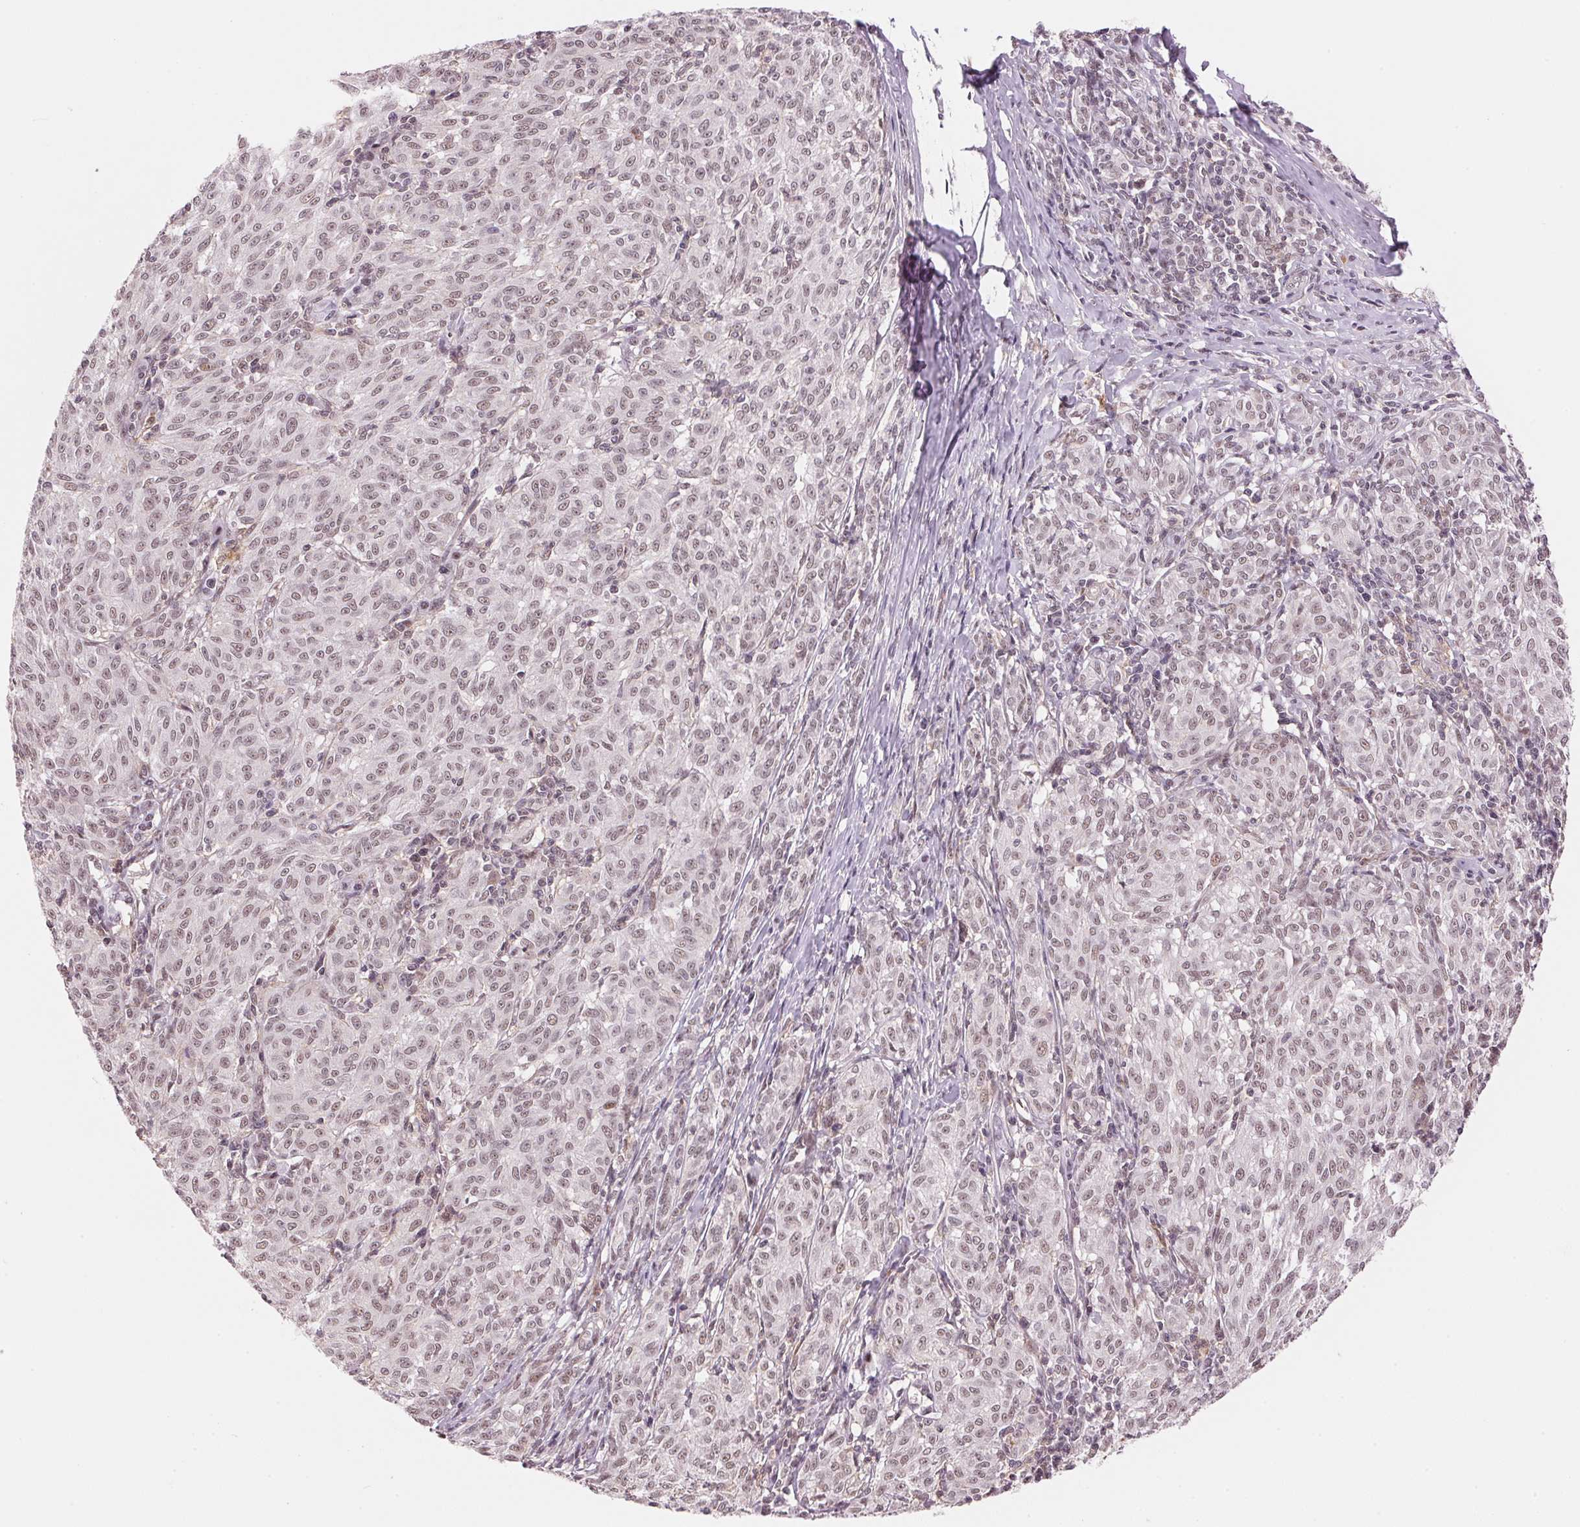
{"staining": {"intensity": "negative", "quantity": "none", "location": "none"}, "tissue": "melanoma", "cell_type": "Tumor cells", "image_type": "cancer", "snomed": [{"axis": "morphology", "description": "Malignant melanoma, NOS"}, {"axis": "topography", "description": "Skin"}], "caption": "Melanoma stained for a protein using IHC reveals no positivity tumor cells.", "gene": "HNRNPDL", "patient": {"sex": "female", "age": 72}}